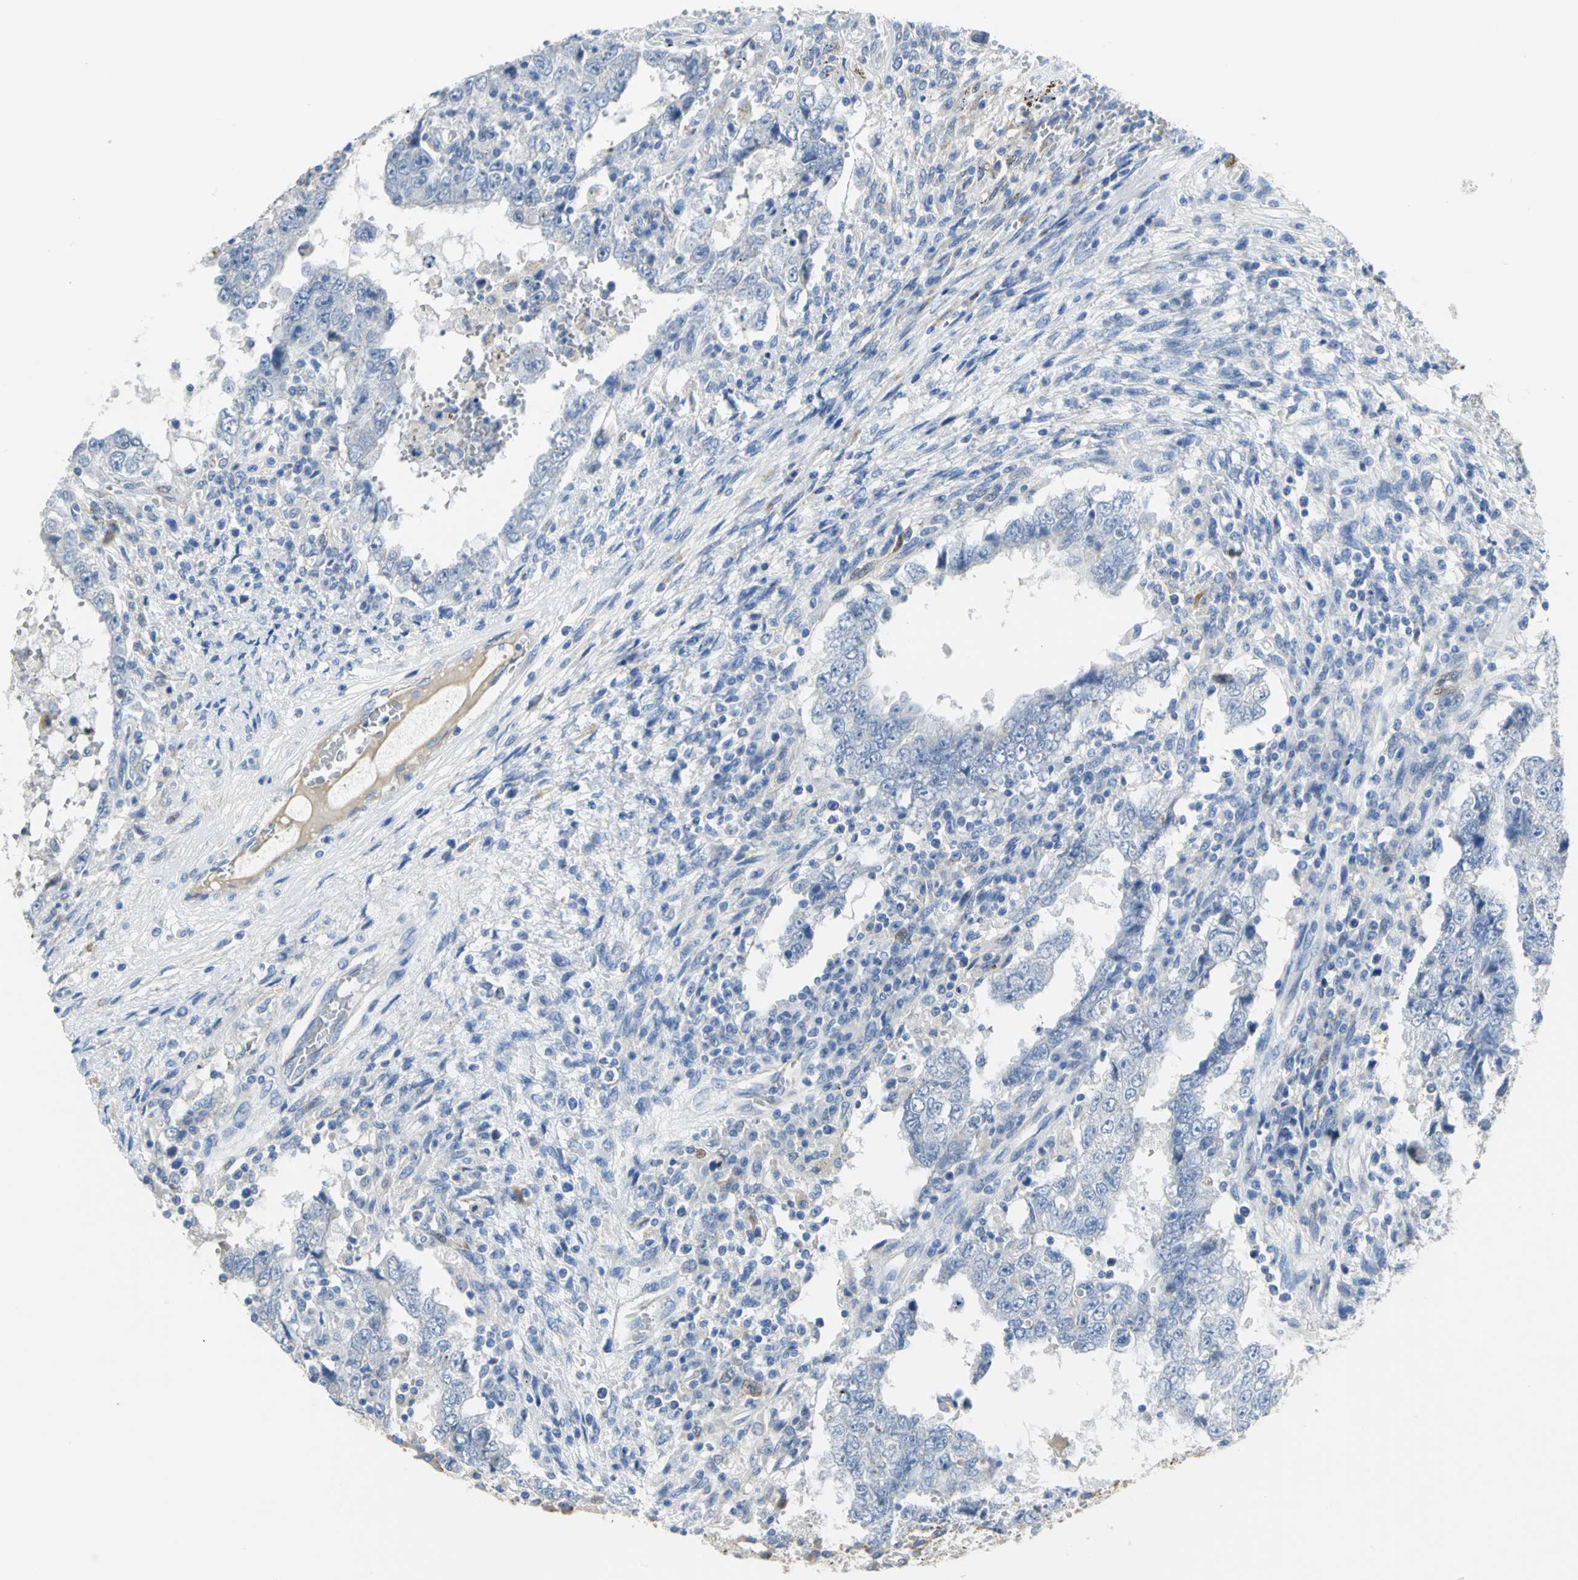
{"staining": {"intensity": "negative", "quantity": "none", "location": "none"}, "tissue": "testis cancer", "cell_type": "Tumor cells", "image_type": "cancer", "snomed": [{"axis": "morphology", "description": "Carcinoma, Embryonal, NOS"}, {"axis": "topography", "description": "Testis"}], "caption": "Testis embryonal carcinoma was stained to show a protein in brown. There is no significant expression in tumor cells. (Immunohistochemistry, brightfield microscopy, high magnification).", "gene": "IL17RB", "patient": {"sex": "male", "age": 26}}